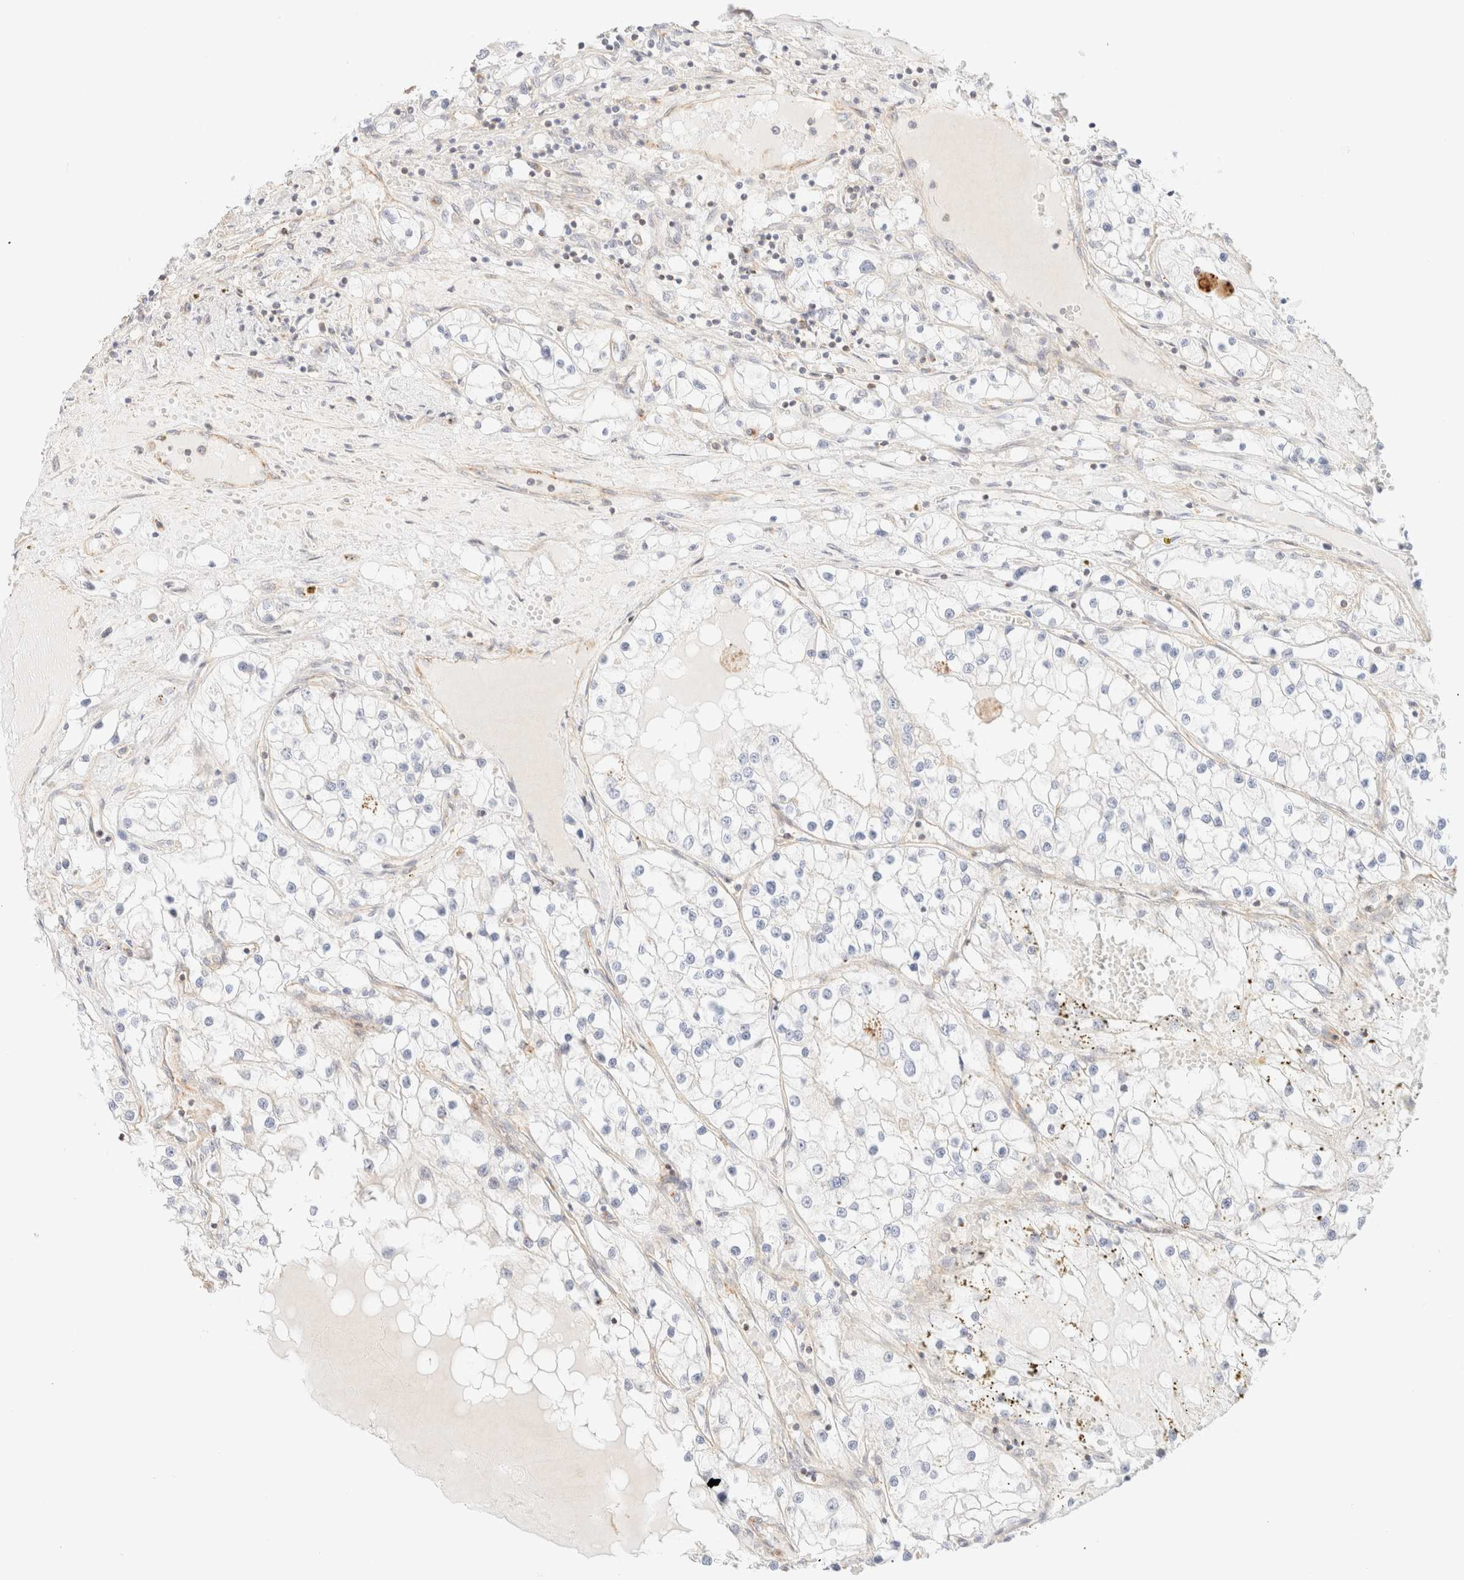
{"staining": {"intensity": "negative", "quantity": "none", "location": "none"}, "tissue": "renal cancer", "cell_type": "Tumor cells", "image_type": "cancer", "snomed": [{"axis": "morphology", "description": "Adenocarcinoma, NOS"}, {"axis": "topography", "description": "Kidney"}], "caption": "This is an immunohistochemistry (IHC) histopathology image of human renal adenocarcinoma. There is no staining in tumor cells.", "gene": "MYO10", "patient": {"sex": "male", "age": 68}}